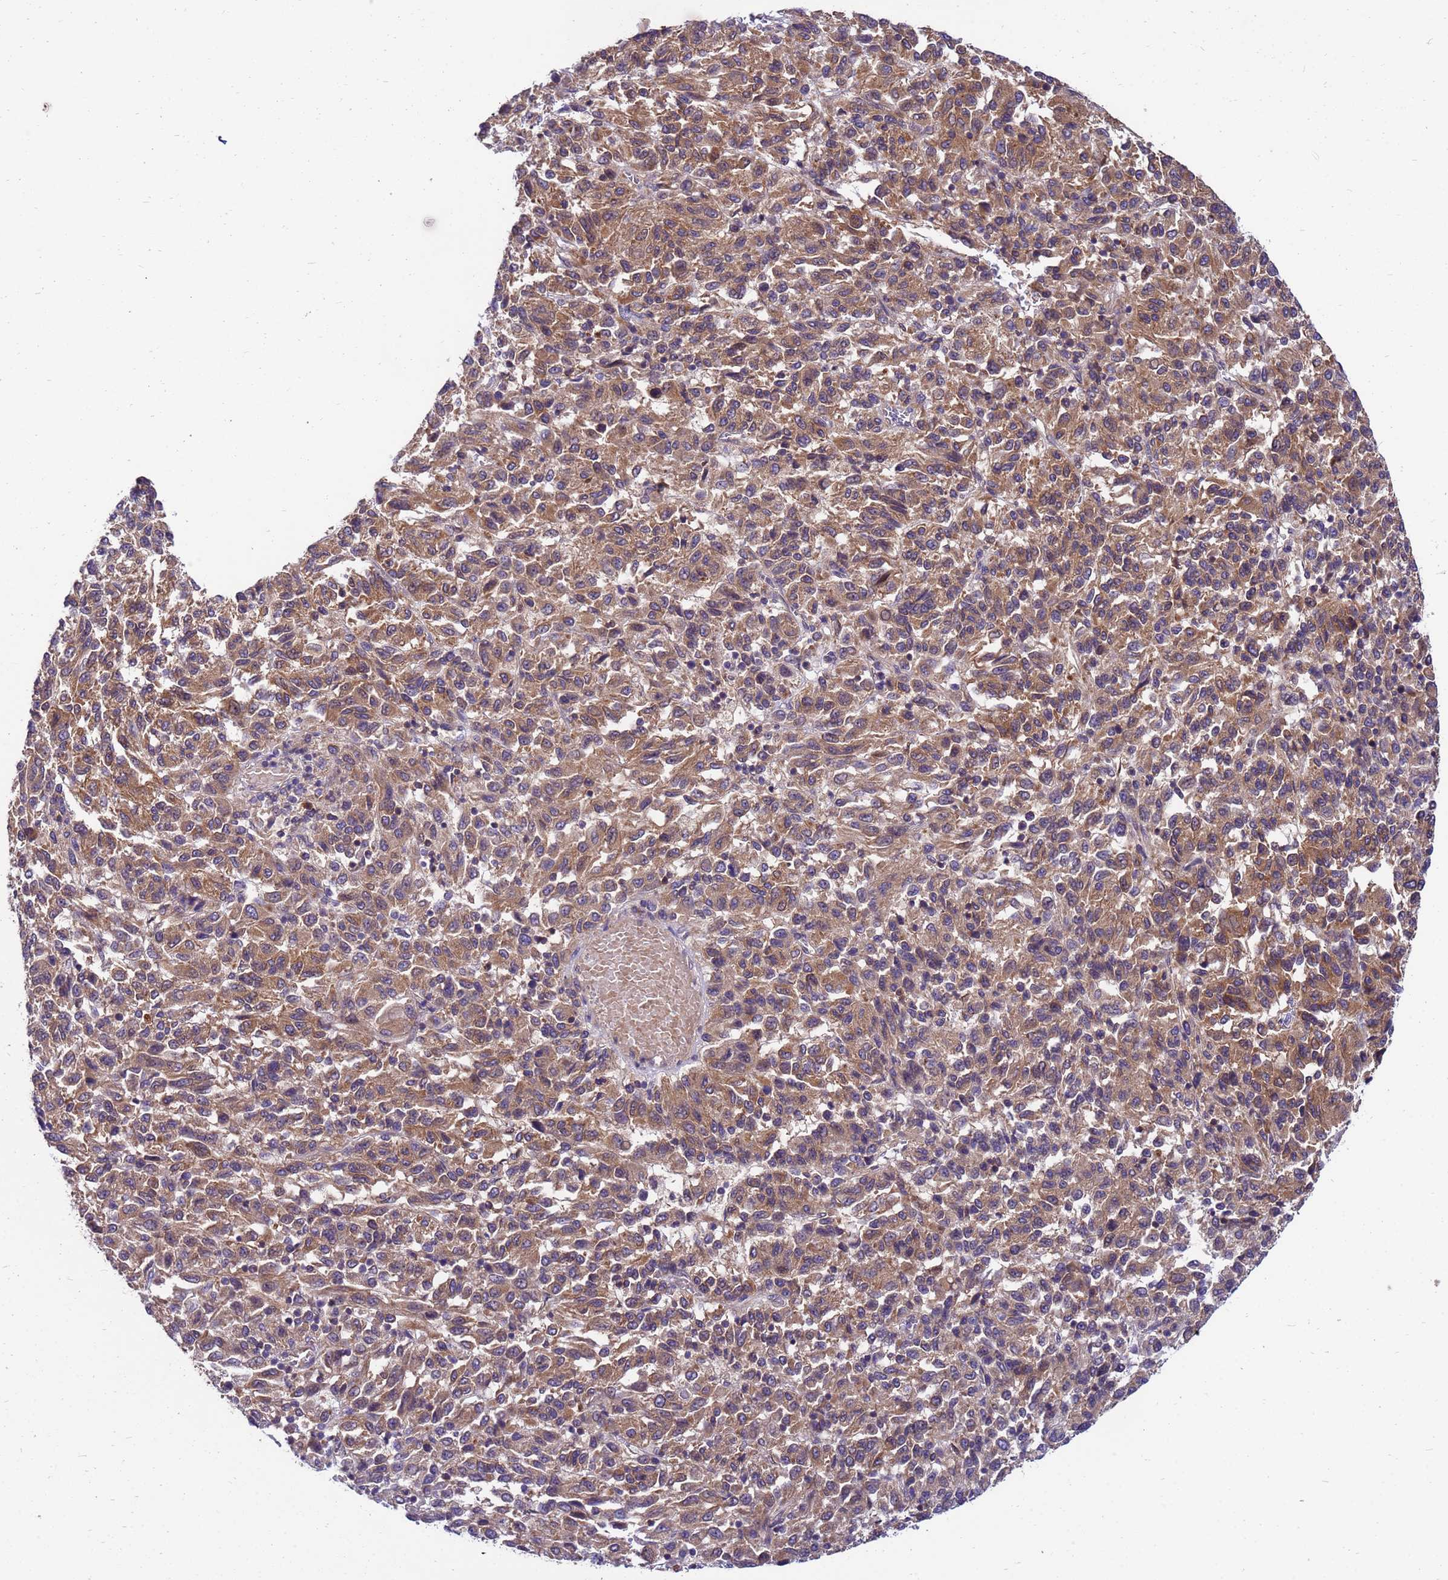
{"staining": {"intensity": "moderate", "quantity": ">75%", "location": "cytoplasmic/membranous"}, "tissue": "melanoma", "cell_type": "Tumor cells", "image_type": "cancer", "snomed": [{"axis": "morphology", "description": "Malignant melanoma, Metastatic site"}, {"axis": "topography", "description": "Lung"}], "caption": "Immunohistochemistry (IHC) of human melanoma shows medium levels of moderate cytoplasmic/membranous expression in approximately >75% of tumor cells. (DAB IHC, brown staining for protein, blue staining for nuclei).", "gene": "GET3", "patient": {"sex": "male", "age": 64}}